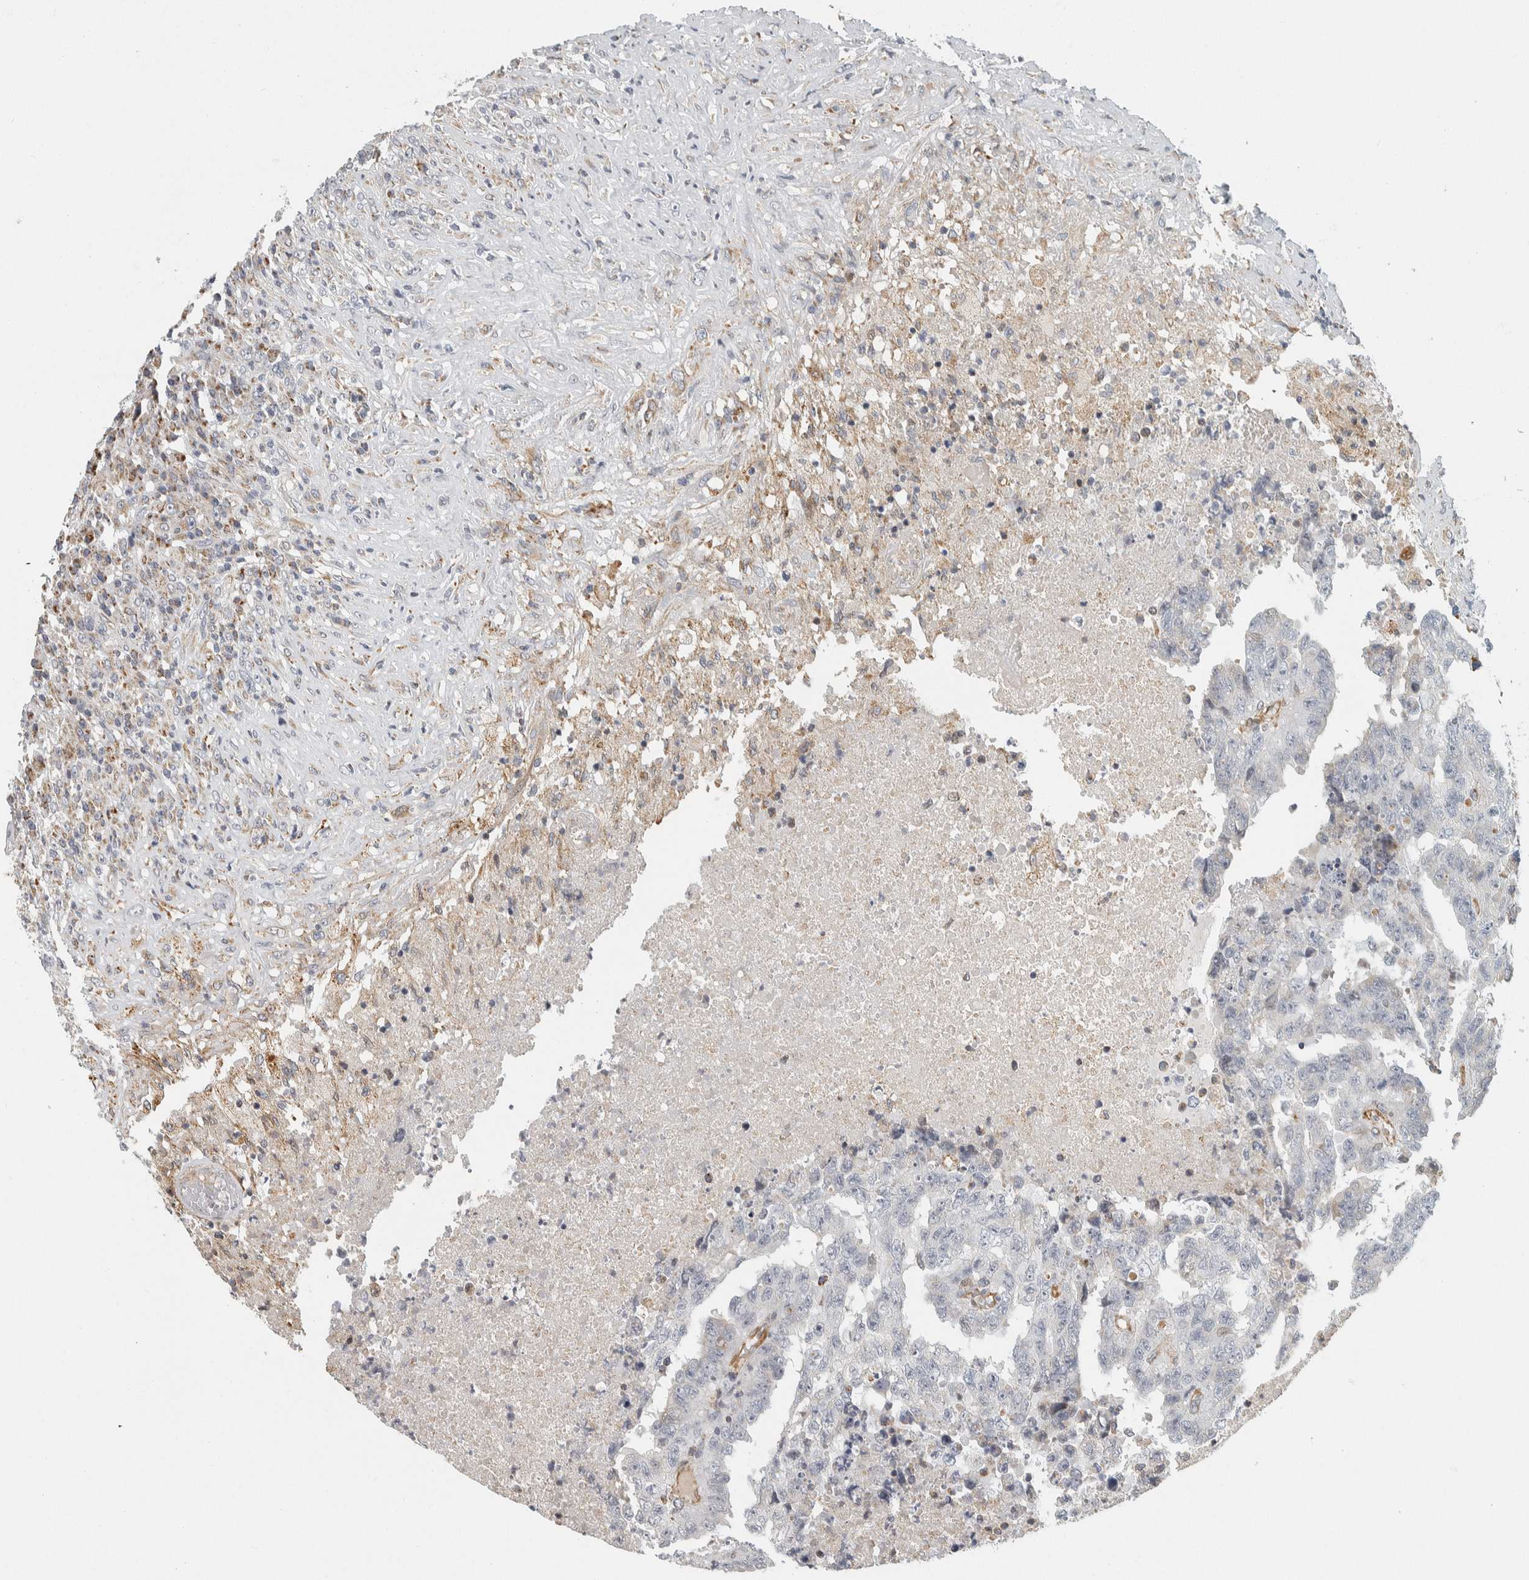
{"staining": {"intensity": "negative", "quantity": "none", "location": "none"}, "tissue": "testis cancer", "cell_type": "Tumor cells", "image_type": "cancer", "snomed": [{"axis": "morphology", "description": "Necrosis, NOS"}, {"axis": "morphology", "description": "Carcinoma, Embryonal, NOS"}, {"axis": "topography", "description": "Testis"}], "caption": "A histopathology image of testis cancer stained for a protein shows no brown staining in tumor cells.", "gene": "AFP", "patient": {"sex": "male", "age": 19}}